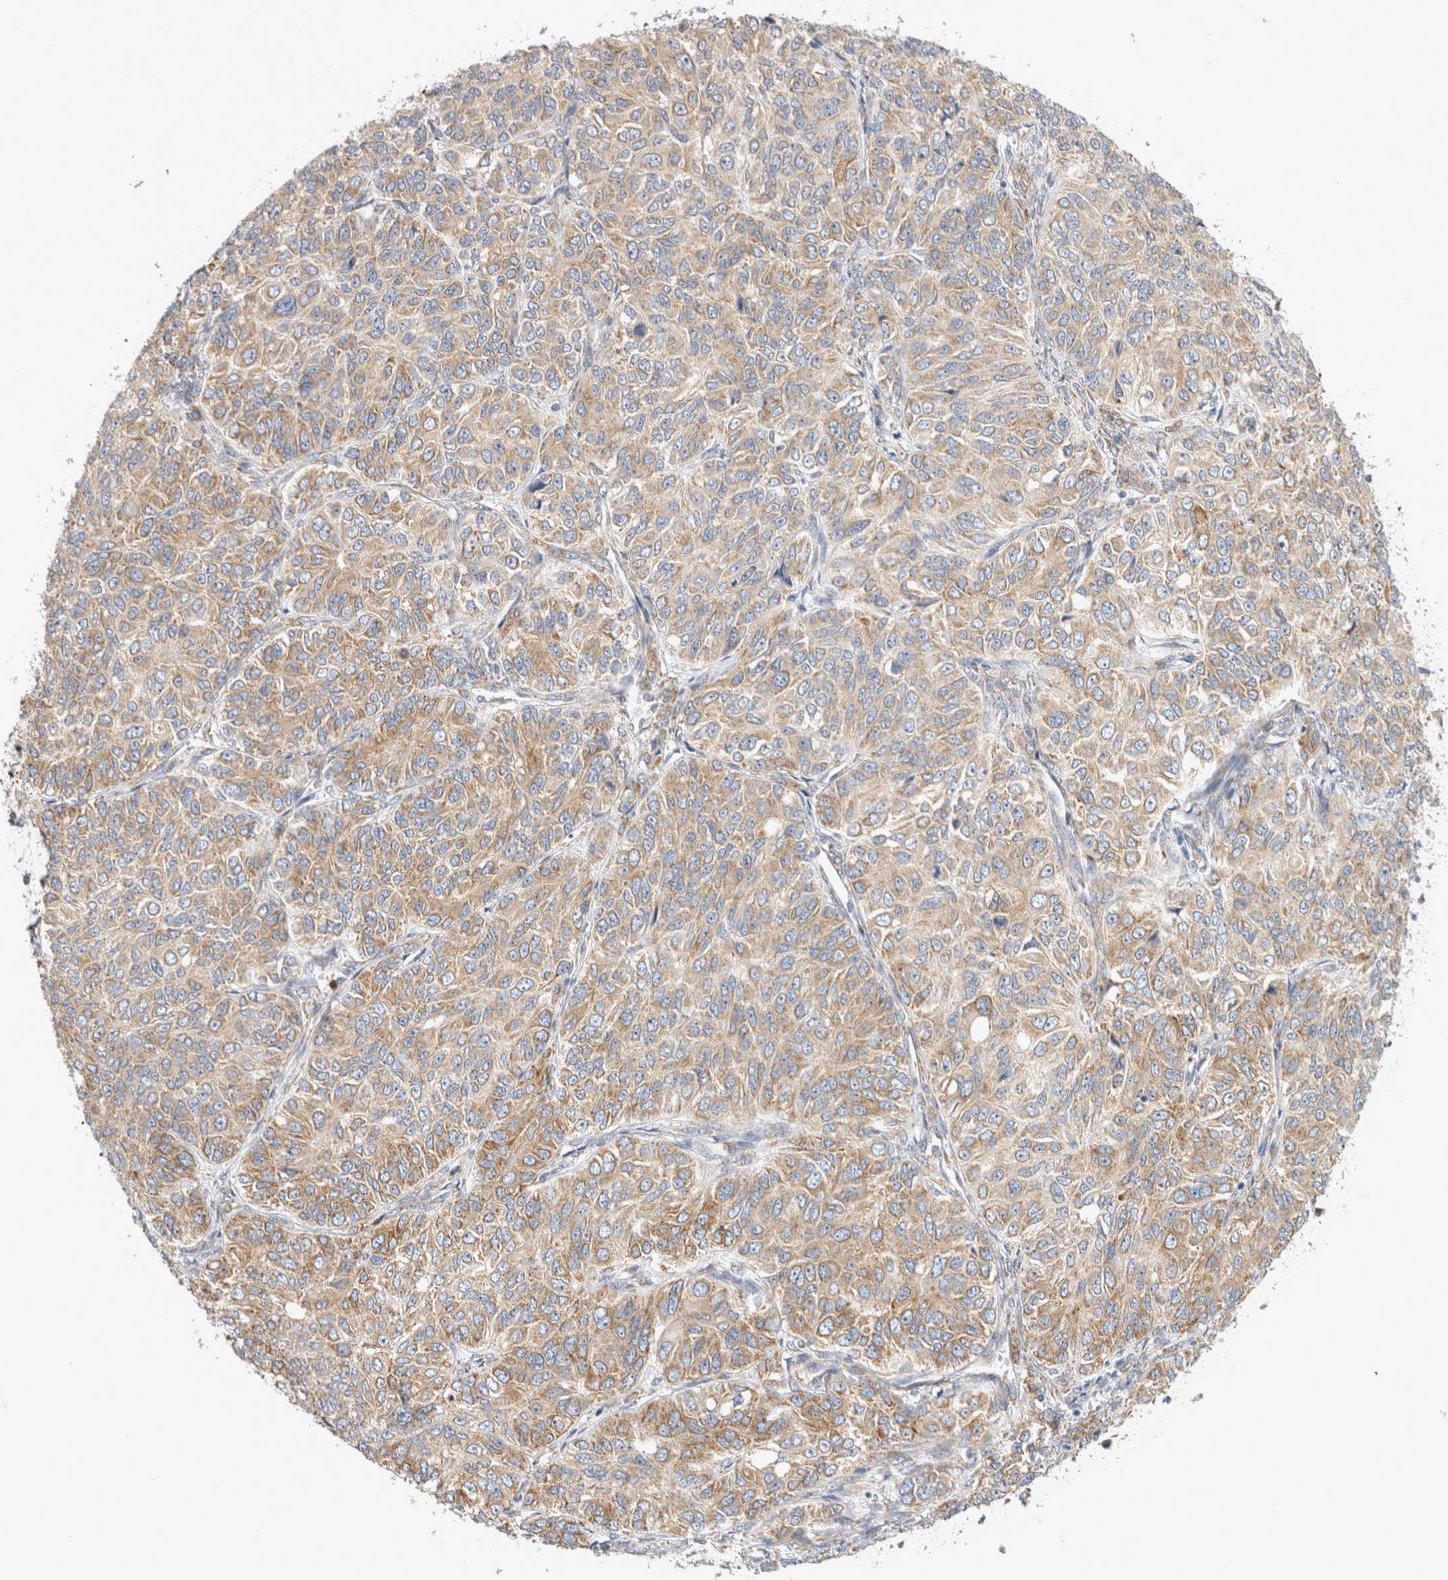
{"staining": {"intensity": "moderate", "quantity": ">75%", "location": "cytoplasmic/membranous"}, "tissue": "ovarian cancer", "cell_type": "Tumor cells", "image_type": "cancer", "snomed": [{"axis": "morphology", "description": "Carcinoma, endometroid"}, {"axis": "topography", "description": "Ovary"}], "caption": "Moderate cytoplasmic/membranous expression is identified in approximately >75% of tumor cells in ovarian cancer.", "gene": "RPN2", "patient": {"sex": "female", "age": 51}}